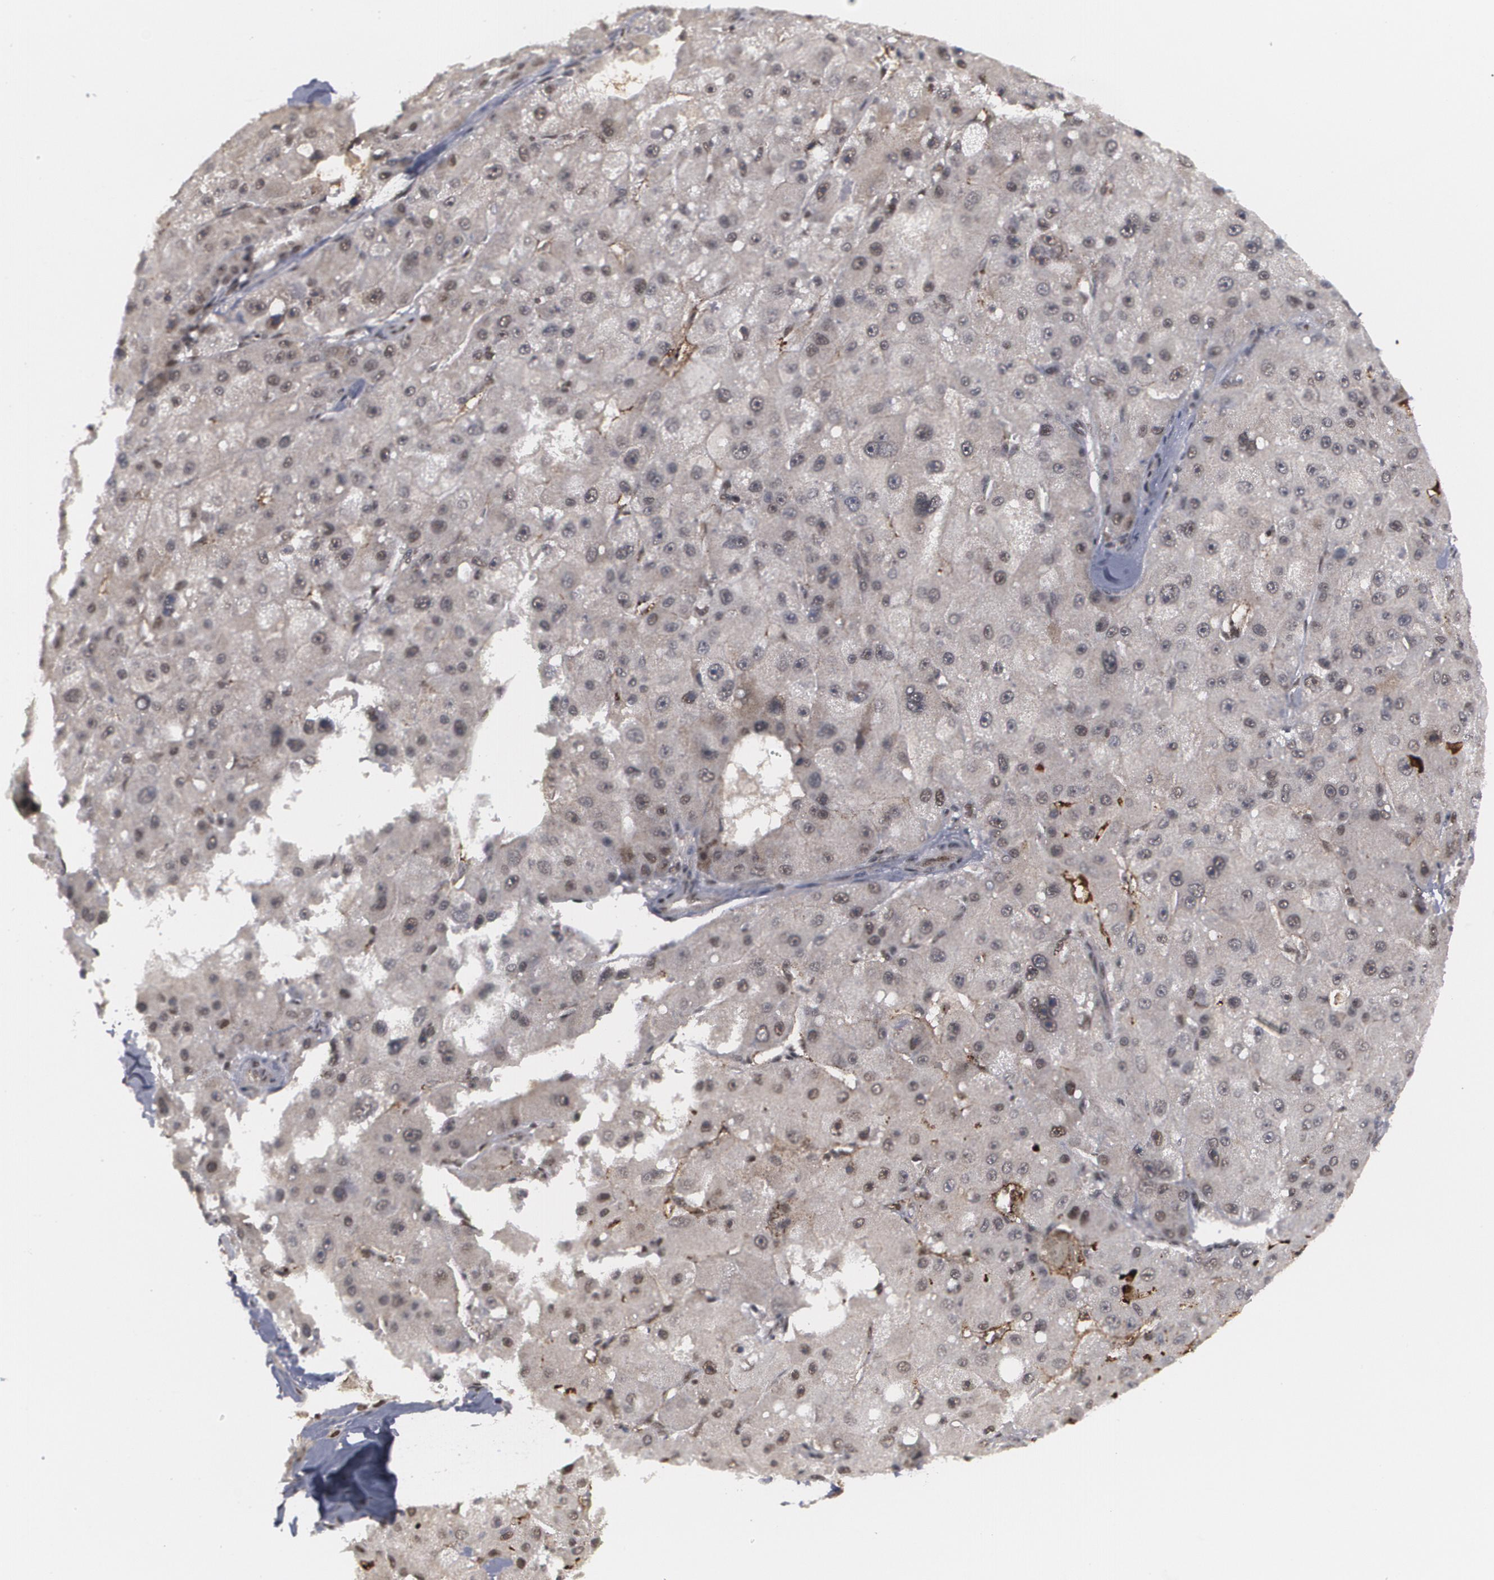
{"staining": {"intensity": "weak", "quantity": ">75%", "location": "nuclear"}, "tissue": "liver cancer", "cell_type": "Tumor cells", "image_type": "cancer", "snomed": [{"axis": "morphology", "description": "Carcinoma, Hepatocellular, NOS"}, {"axis": "topography", "description": "Liver"}], "caption": "High-power microscopy captured an immunohistochemistry (IHC) micrograph of liver hepatocellular carcinoma, revealing weak nuclear positivity in about >75% of tumor cells.", "gene": "INTS6", "patient": {"sex": "male", "age": 80}}